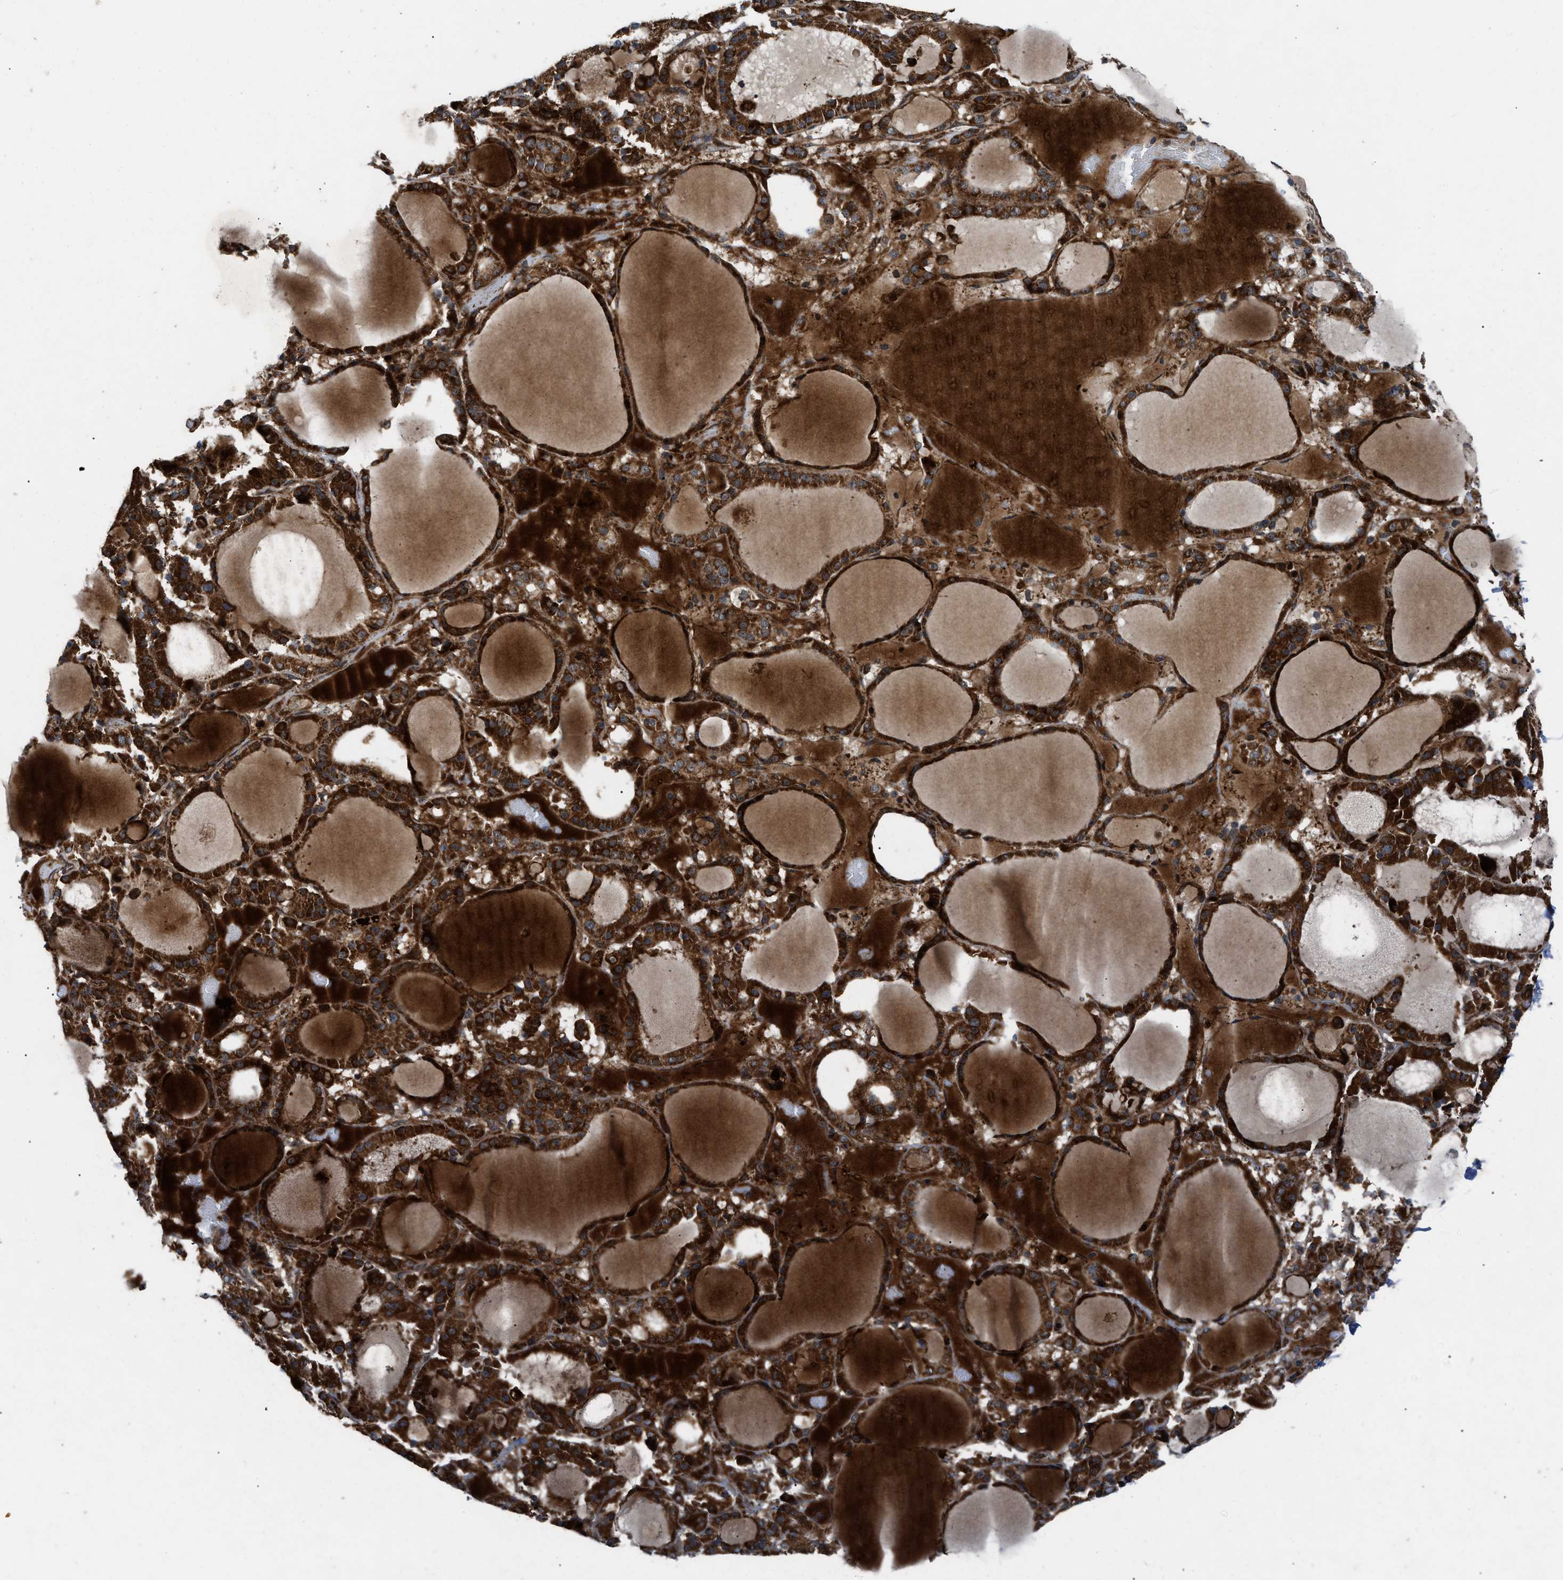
{"staining": {"intensity": "strong", "quantity": ">75%", "location": "cytoplasmic/membranous"}, "tissue": "thyroid gland", "cell_type": "Glandular cells", "image_type": "normal", "snomed": [{"axis": "morphology", "description": "Normal tissue, NOS"}, {"axis": "morphology", "description": "Carcinoma, NOS"}, {"axis": "topography", "description": "Thyroid gland"}], "caption": "Strong cytoplasmic/membranous staining for a protein is appreciated in approximately >75% of glandular cells of normal thyroid gland using IHC.", "gene": "AP3M2", "patient": {"sex": "female", "age": 86}}